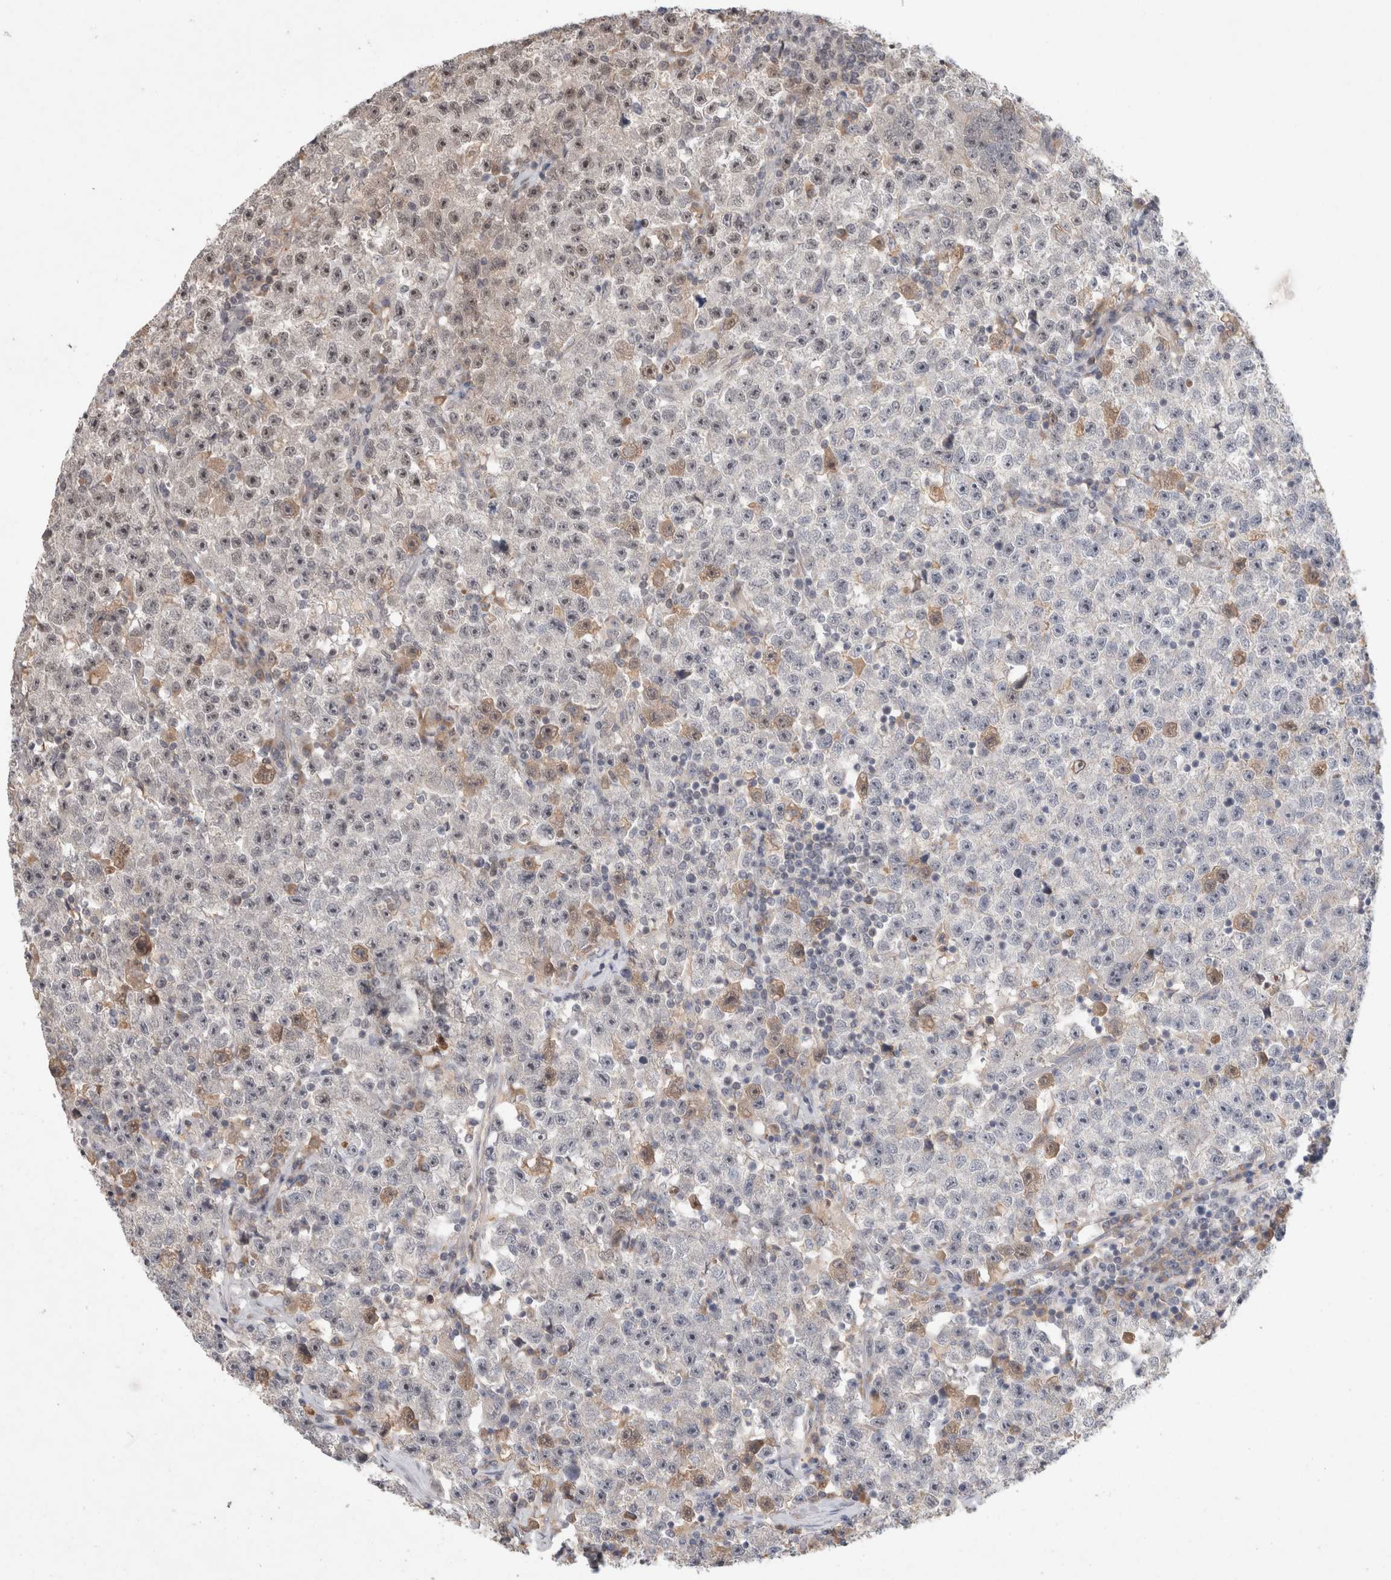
{"staining": {"intensity": "weak", "quantity": "<25%", "location": "nuclear"}, "tissue": "testis cancer", "cell_type": "Tumor cells", "image_type": "cancer", "snomed": [{"axis": "morphology", "description": "Seminoma, NOS"}, {"axis": "topography", "description": "Testis"}], "caption": "A micrograph of testis seminoma stained for a protein reveals no brown staining in tumor cells.", "gene": "SYDE2", "patient": {"sex": "male", "age": 22}}